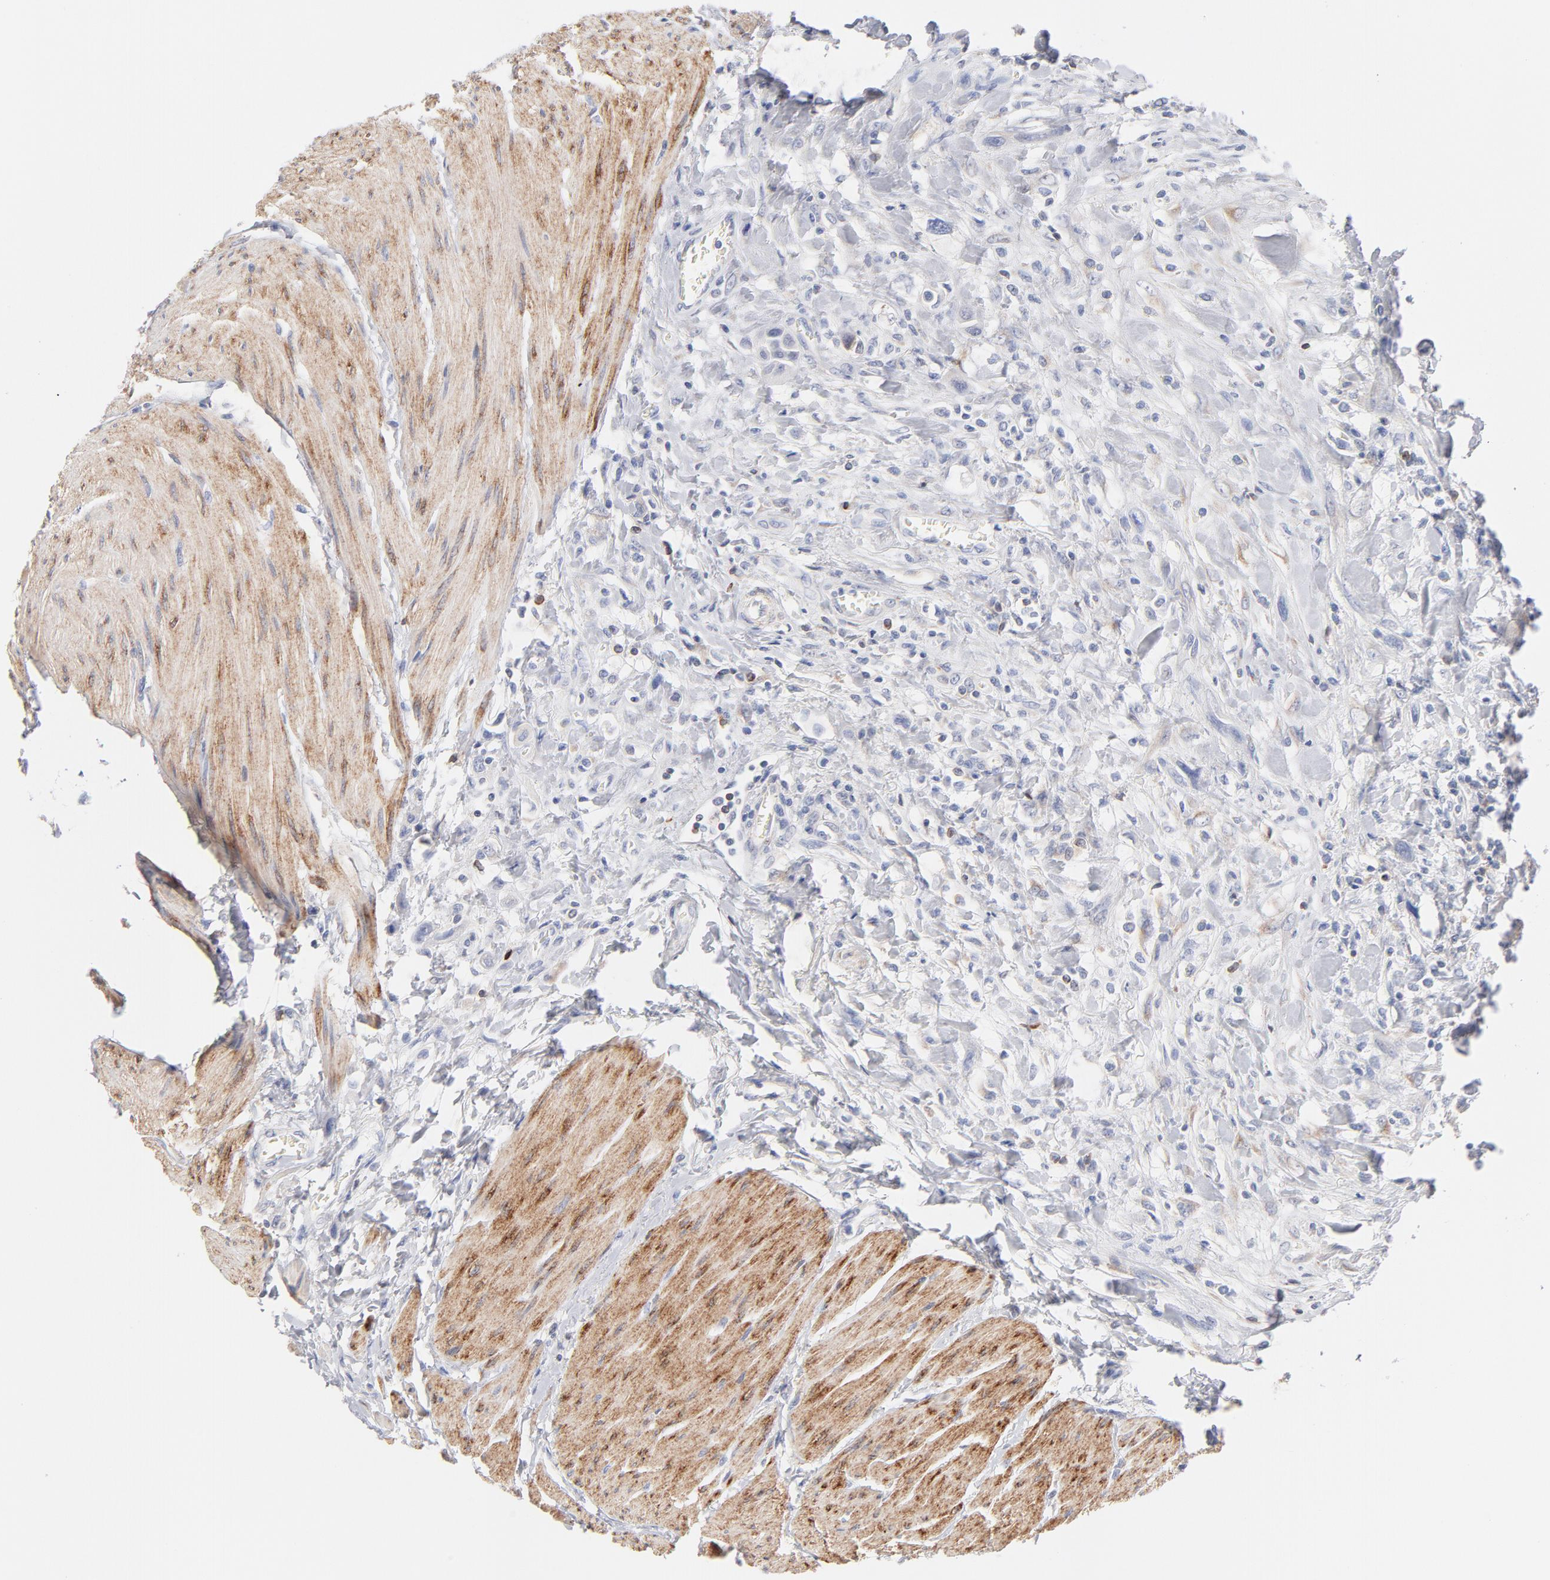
{"staining": {"intensity": "moderate", "quantity": "<25%", "location": "cytoplasmic/membranous"}, "tissue": "urothelial cancer", "cell_type": "Tumor cells", "image_type": "cancer", "snomed": [{"axis": "morphology", "description": "Urothelial carcinoma, High grade"}, {"axis": "topography", "description": "Urinary bladder"}], "caption": "Immunohistochemistry (IHC) staining of urothelial carcinoma (high-grade), which shows low levels of moderate cytoplasmic/membranous positivity in approximately <25% of tumor cells indicating moderate cytoplasmic/membranous protein positivity. The staining was performed using DAB (3,3'-diaminobenzidine) (brown) for protein detection and nuclei were counterstained in hematoxylin (blue).", "gene": "MID1", "patient": {"sex": "male", "age": 50}}